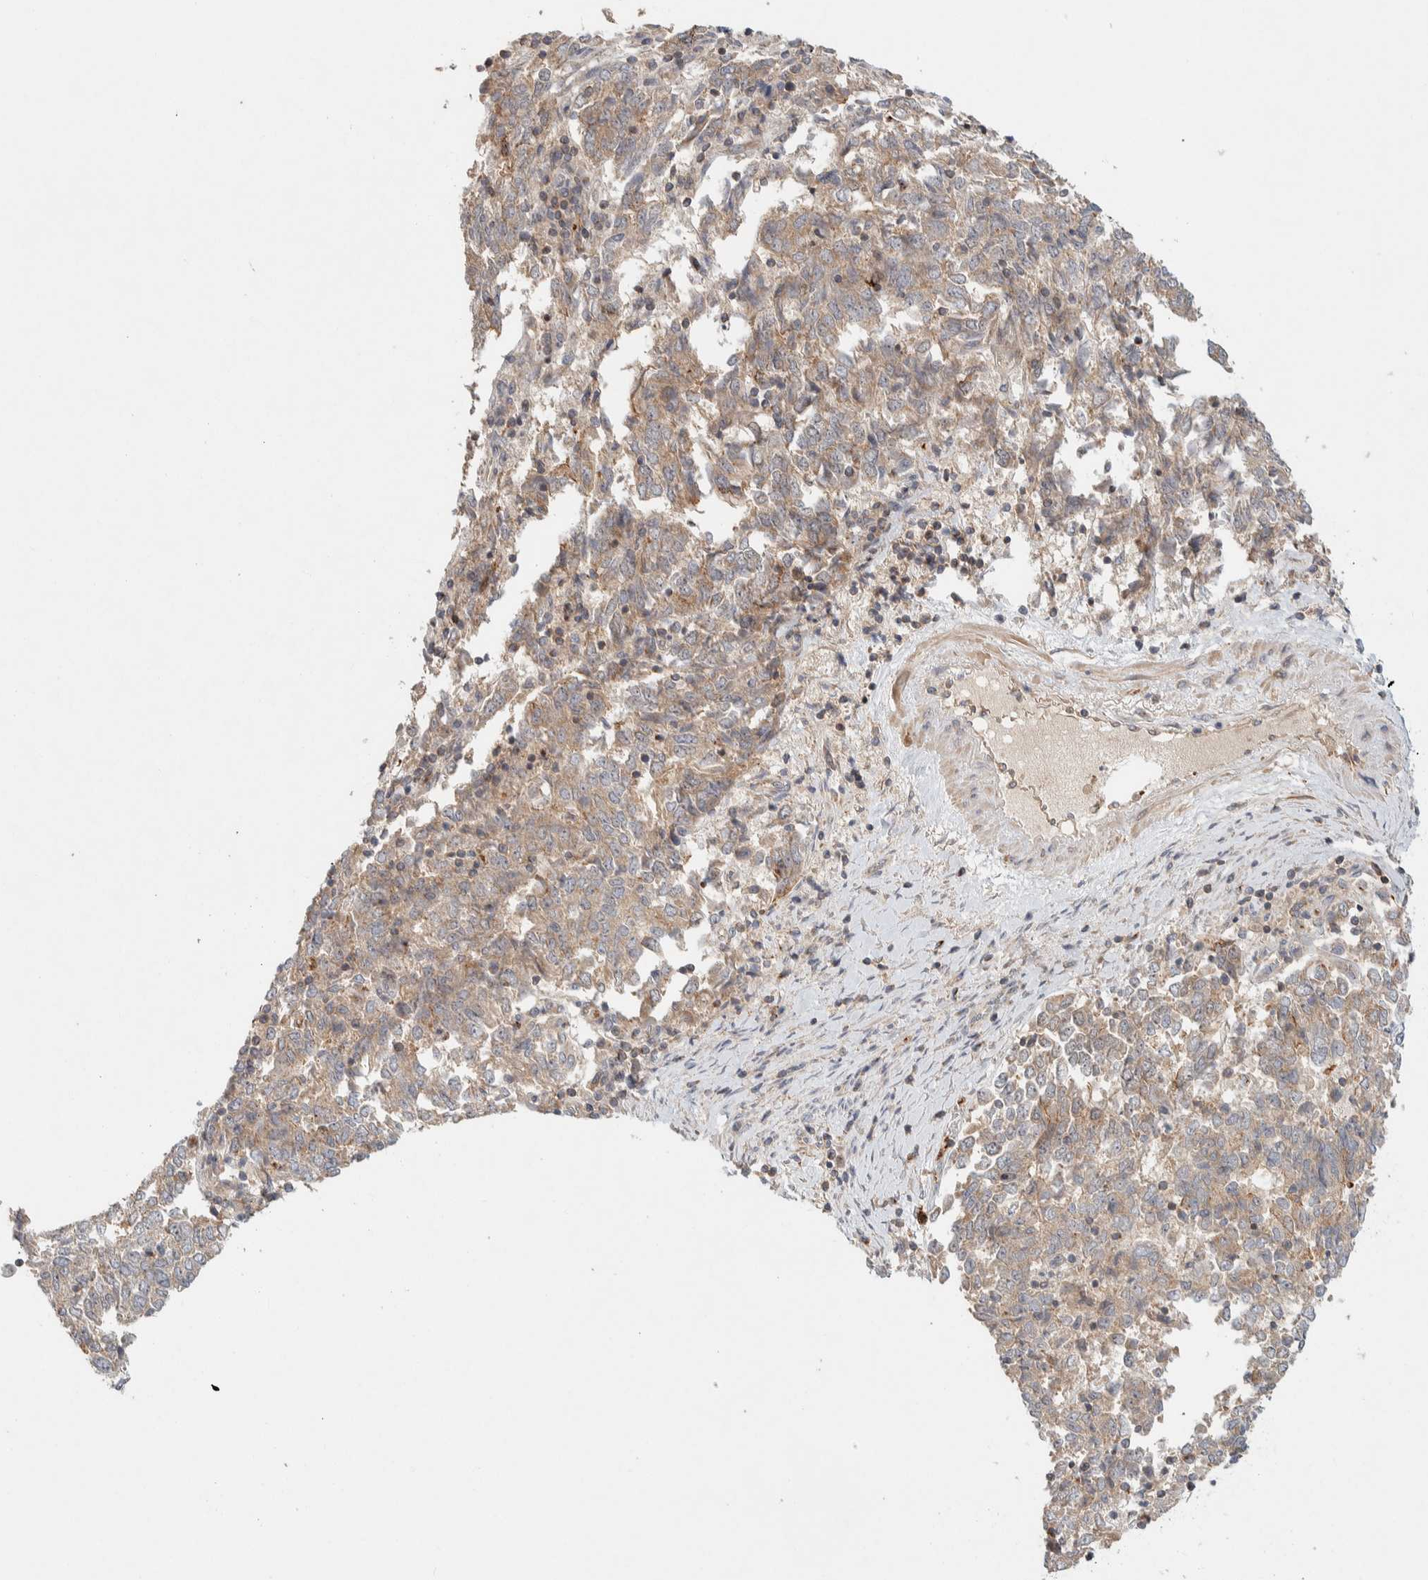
{"staining": {"intensity": "weak", "quantity": ">75%", "location": "cytoplasmic/membranous"}, "tissue": "endometrial cancer", "cell_type": "Tumor cells", "image_type": "cancer", "snomed": [{"axis": "morphology", "description": "Adenocarcinoma, NOS"}, {"axis": "topography", "description": "Endometrium"}], "caption": "The photomicrograph shows staining of endometrial cancer, revealing weak cytoplasmic/membranous protein positivity (brown color) within tumor cells. (brown staining indicates protein expression, while blue staining denotes nuclei).", "gene": "KIF9", "patient": {"sex": "female", "age": 80}}